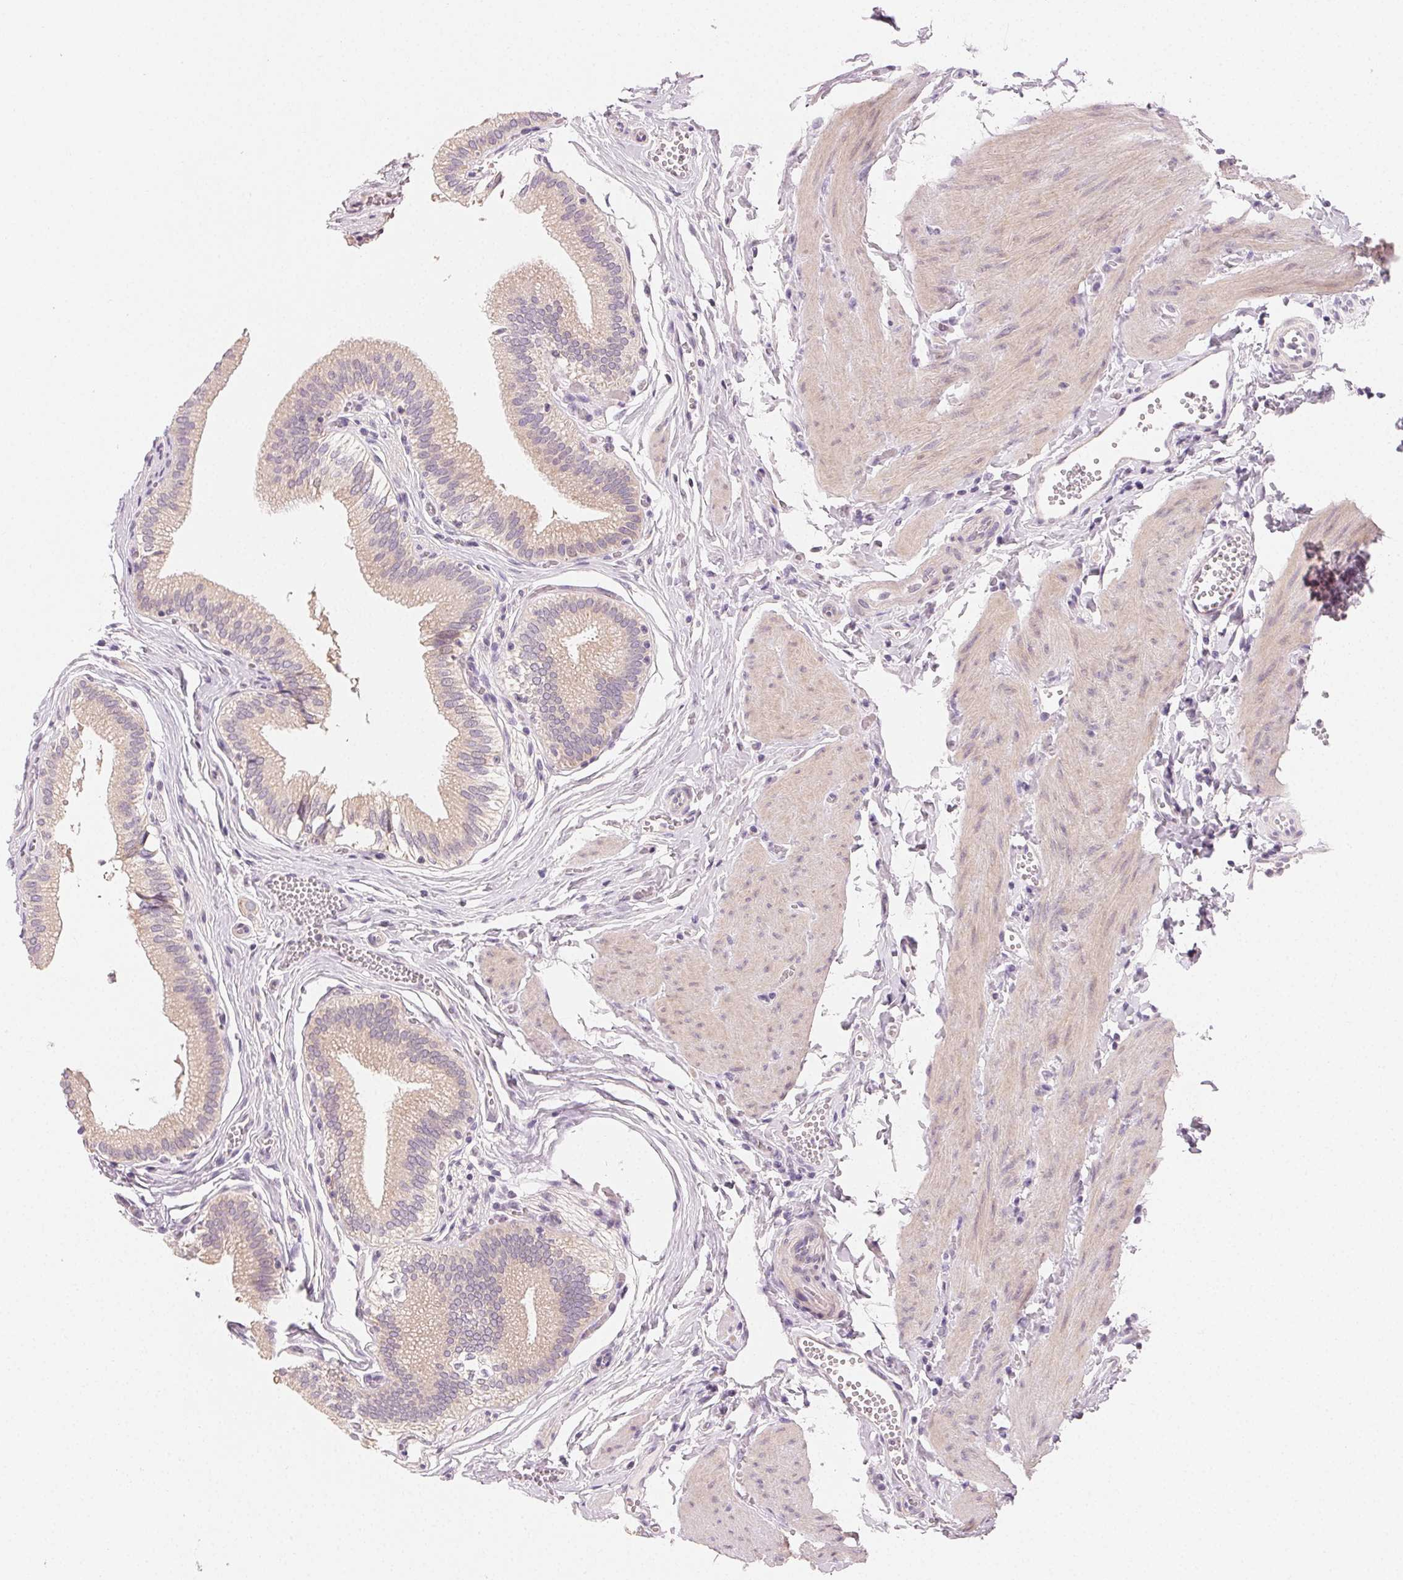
{"staining": {"intensity": "weak", "quantity": ">75%", "location": "cytoplasmic/membranous"}, "tissue": "gallbladder", "cell_type": "Glandular cells", "image_type": "normal", "snomed": [{"axis": "morphology", "description": "Normal tissue, NOS"}, {"axis": "topography", "description": "Gallbladder"}, {"axis": "topography", "description": "Peripheral nerve tissue"}], "caption": "This image displays immunohistochemistry (IHC) staining of unremarkable gallbladder, with low weak cytoplasmic/membranous positivity in about >75% of glandular cells.", "gene": "MYBL1", "patient": {"sex": "male", "age": 17}}